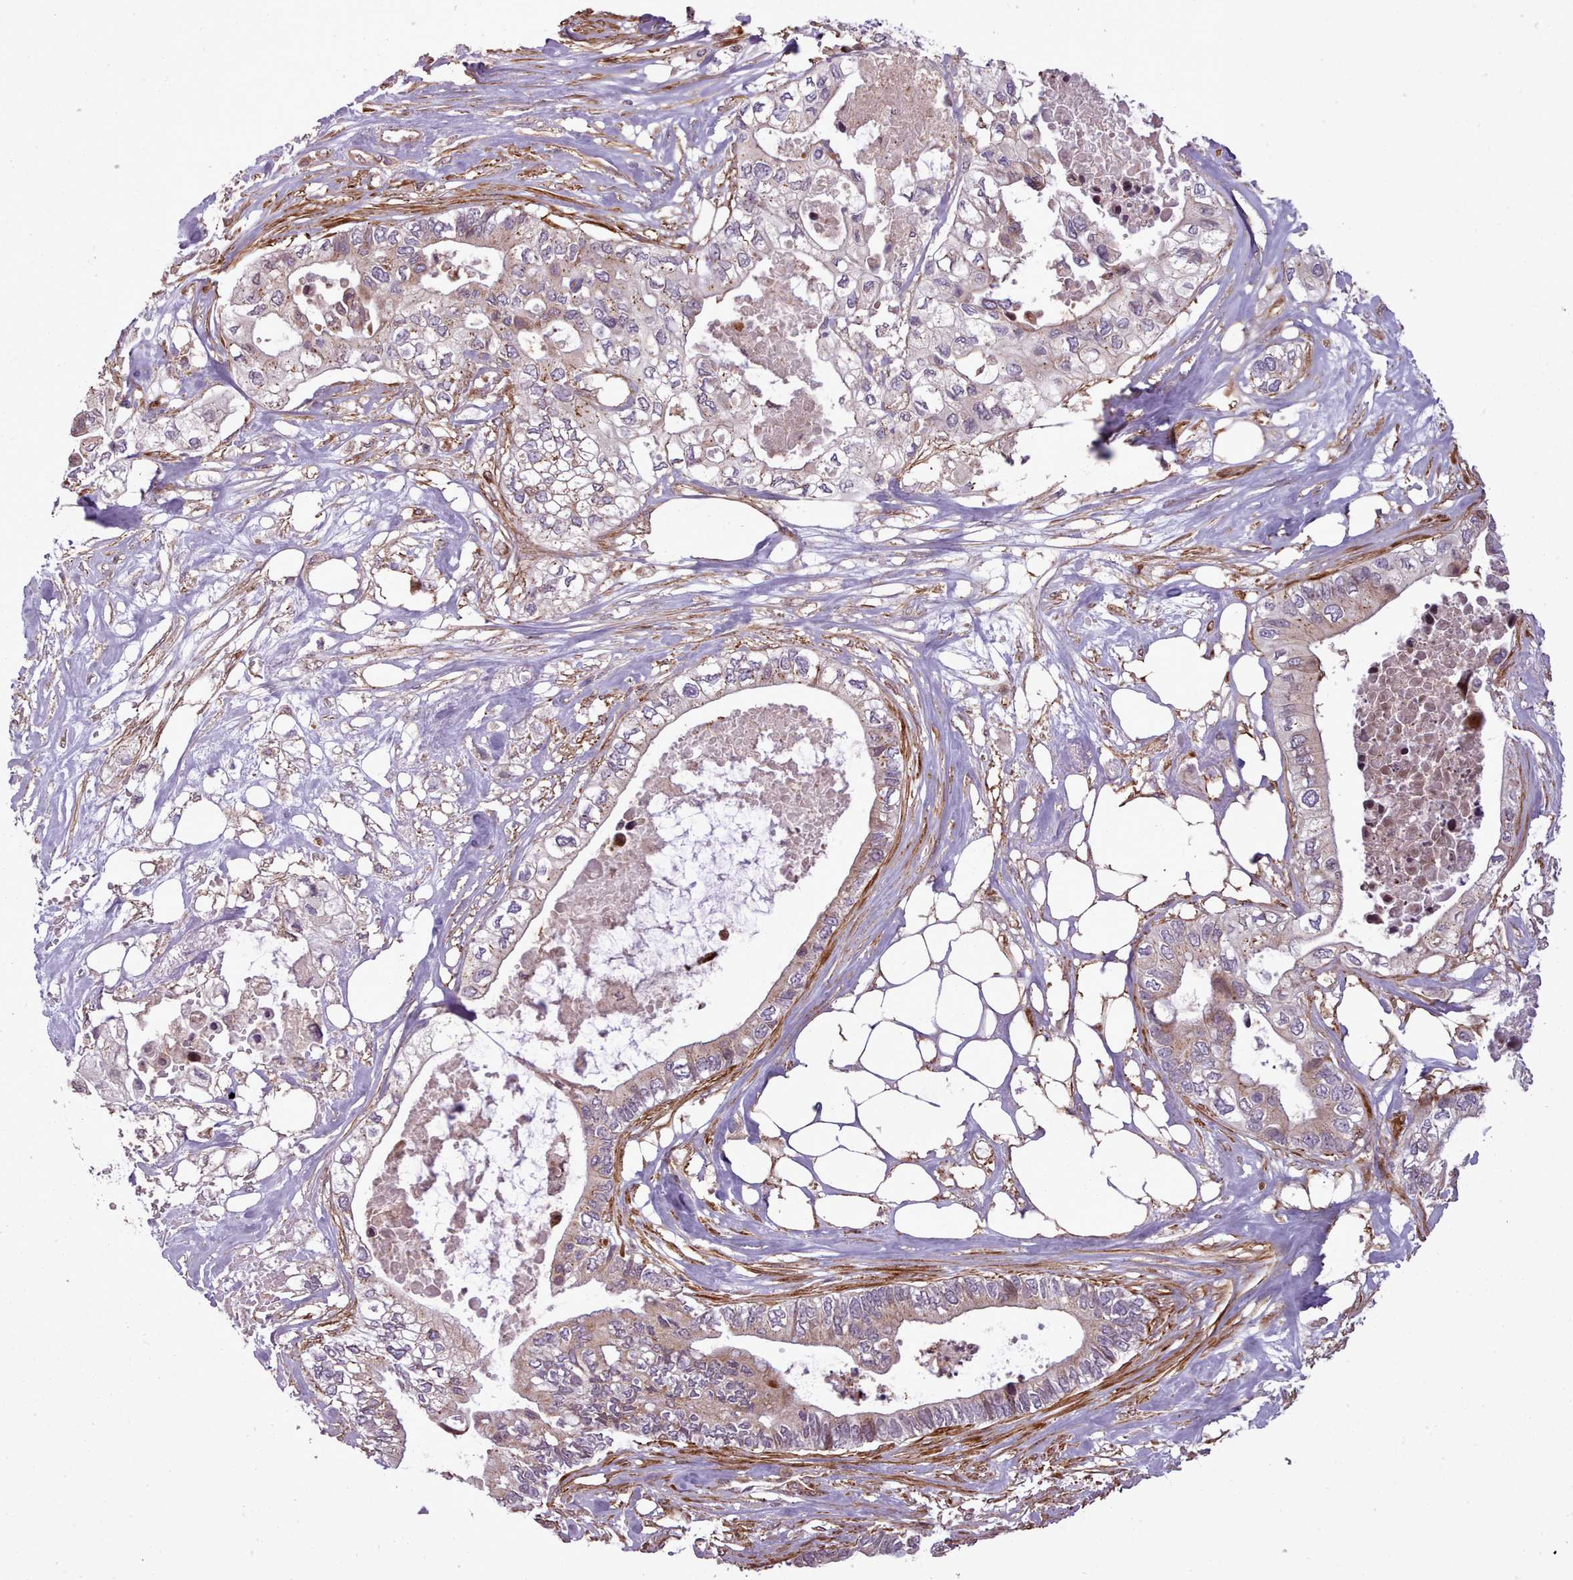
{"staining": {"intensity": "negative", "quantity": "none", "location": "none"}, "tissue": "pancreatic cancer", "cell_type": "Tumor cells", "image_type": "cancer", "snomed": [{"axis": "morphology", "description": "Adenocarcinoma, NOS"}, {"axis": "topography", "description": "Pancreas"}], "caption": "Tumor cells are negative for protein expression in human pancreatic adenocarcinoma.", "gene": "NLRP7", "patient": {"sex": "female", "age": 63}}